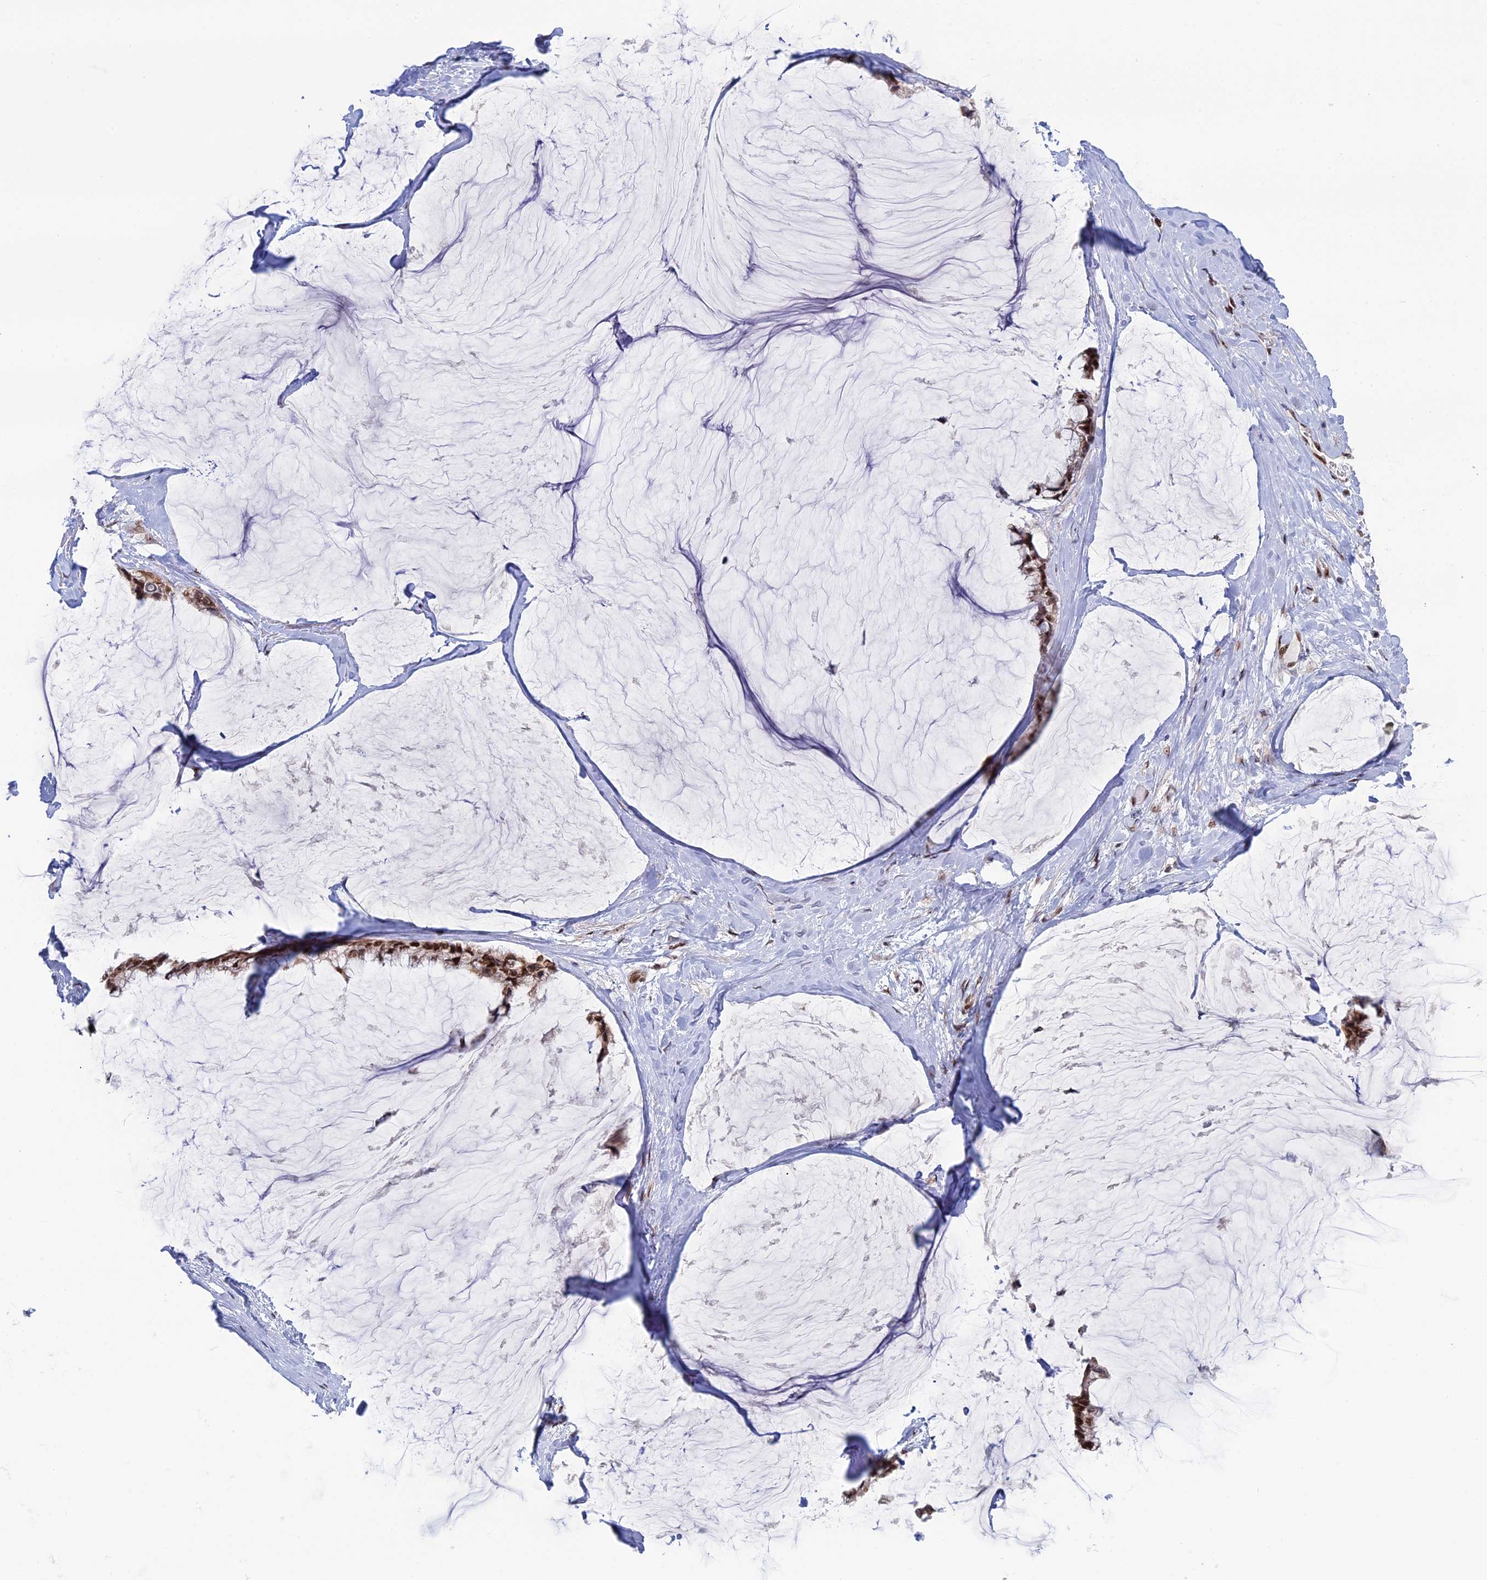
{"staining": {"intensity": "moderate", "quantity": ">75%", "location": "nuclear"}, "tissue": "ovarian cancer", "cell_type": "Tumor cells", "image_type": "cancer", "snomed": [{"axis": "morphology", "description": "Cystadenocarcinoma, mucinous, NOS"}, {"axis": "topography", "description": "Ovary"}], "caption": "Ovarian cancer (mucinous cystadenocarcinoma) was stained to show a protein in brown. There is medium levels of moderate nuclear expression in about >75% of tumor cells.", "gene": "CCDC86", "patient": {"sex": "female", "age": 39}}